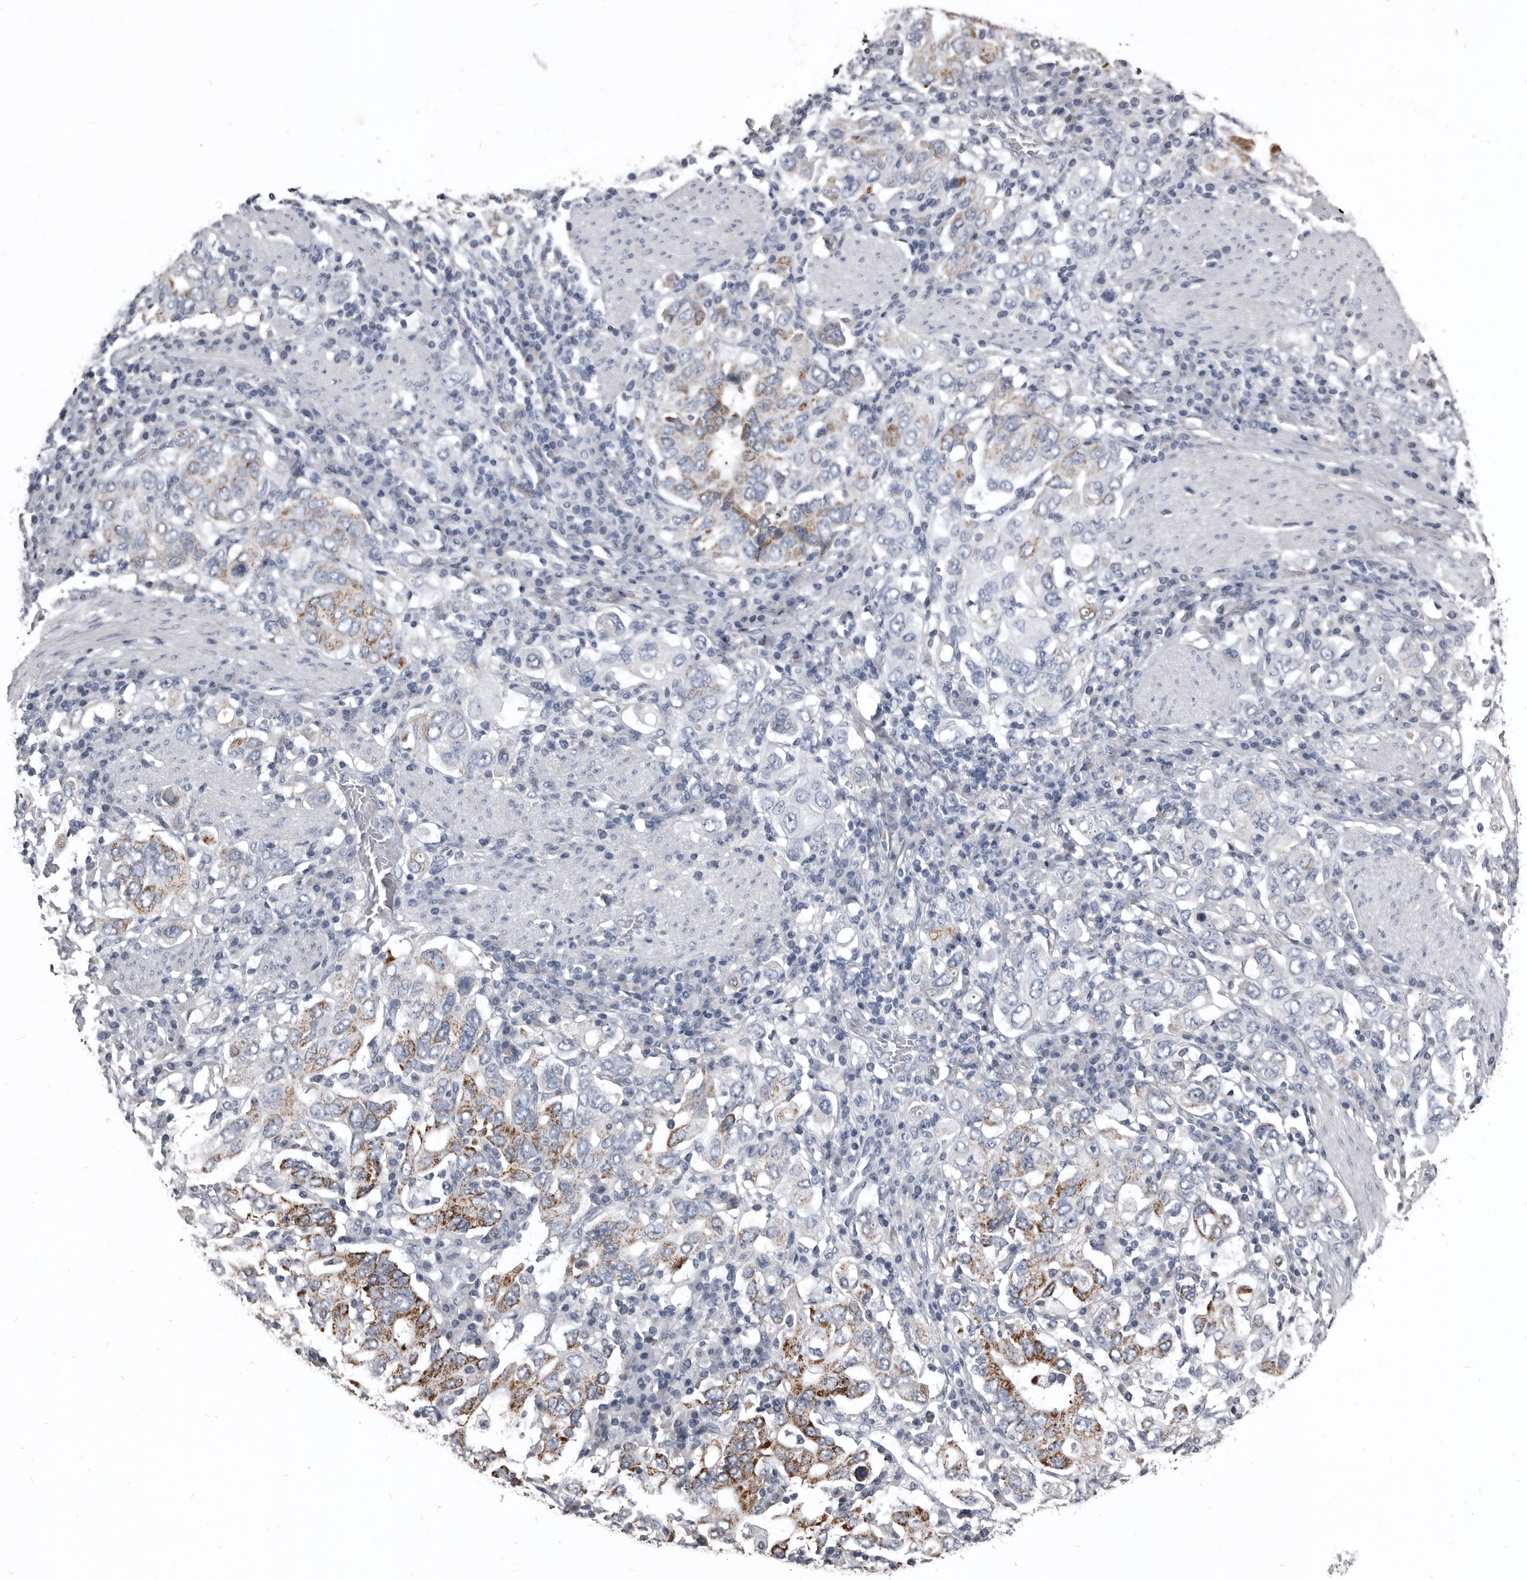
{"staining": {"intensity": "moderate", "quantity": "25%-75%", "location": "cytoplasmic/membranous"}, "tissue": "stomach cancer", "cell_type": "Tumor cells", "image_type": "cancer", "snomed": [{"axis": "morphology", "description": "Adenocarcinoma, NOS"}, {"axis": "topography", "description": "Stomach, upper"}], "caption": "This is an image of immunohistochemistry staining of stomach cancer, which shows moderate staining in the cytoplasmic/membranous of tumor cells.", "gene": "GREB1", "patient": {"sex": "male", "age": 62}}